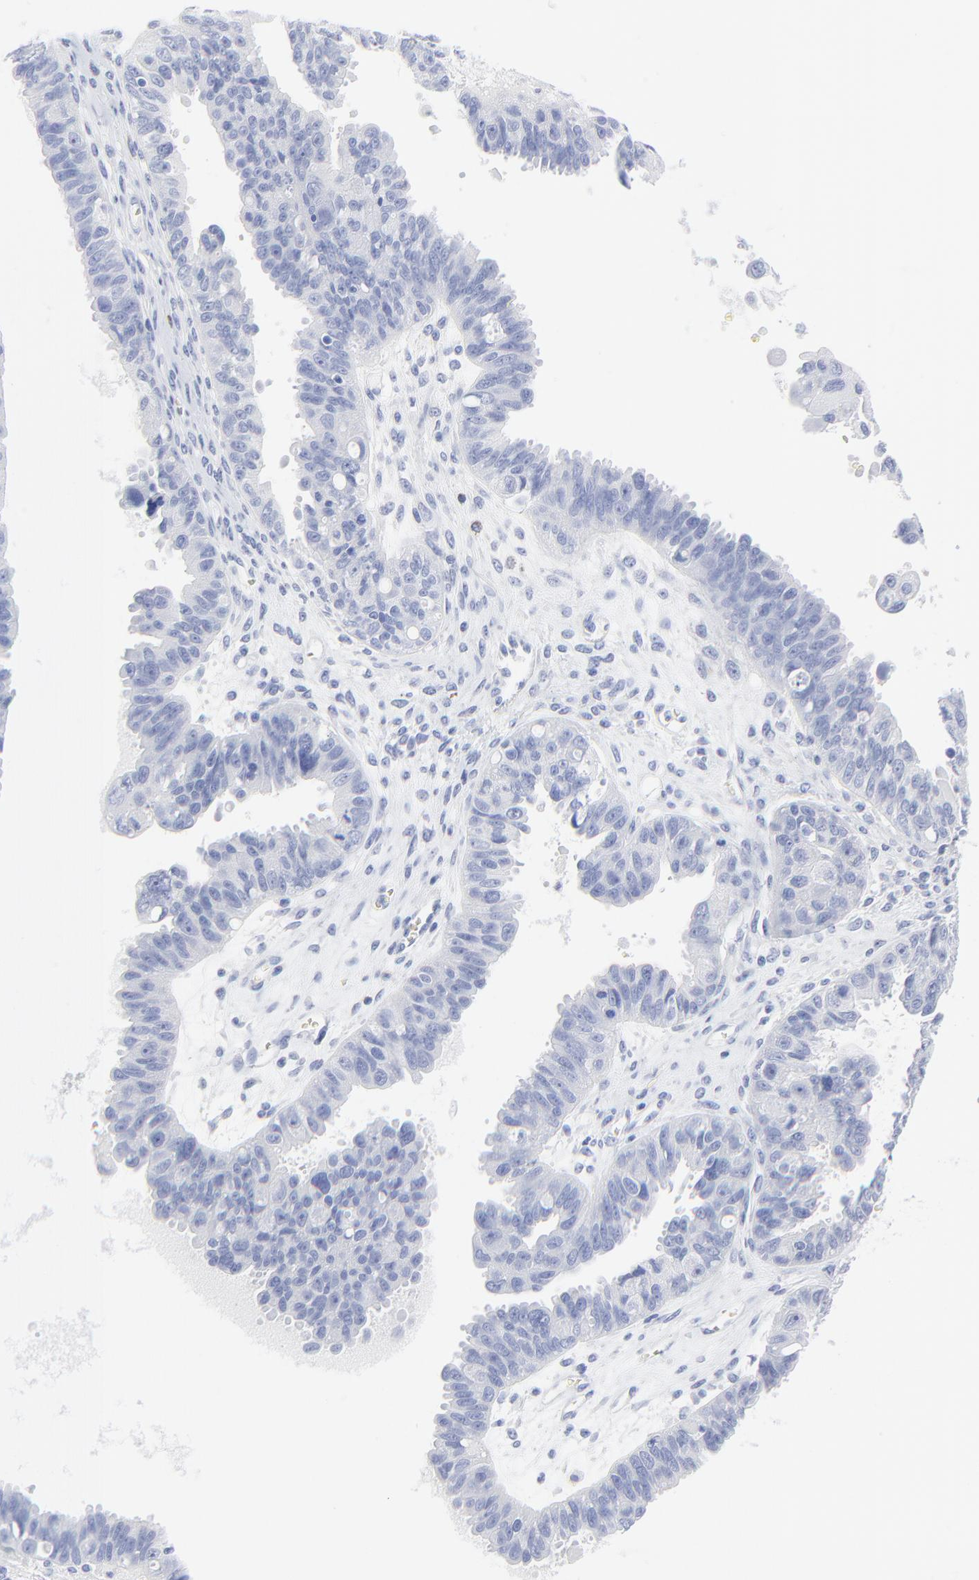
{"staining": {"intensity": "negative", "quantity": "none", "location": "none"}, "tissue": "ovarian cancer", "cell_type": "Tumor cells", "image_type": "cancer", "snomed": [{"axis": "morphology", "description": "Carcinoma, endometroid"}, {"axis": "topography", "description": "Ovary"}], "caption": "Immunohistochemistry histopathology image of neoplastic tissue: endometroid carcinoma (ovarian) stained with DAB (3,3'-diaminobenzidine) demonstrates no significant protein staining in tumor cells.", "gene": "PSD3", "patient": {"sex": "female", "age": 85}}